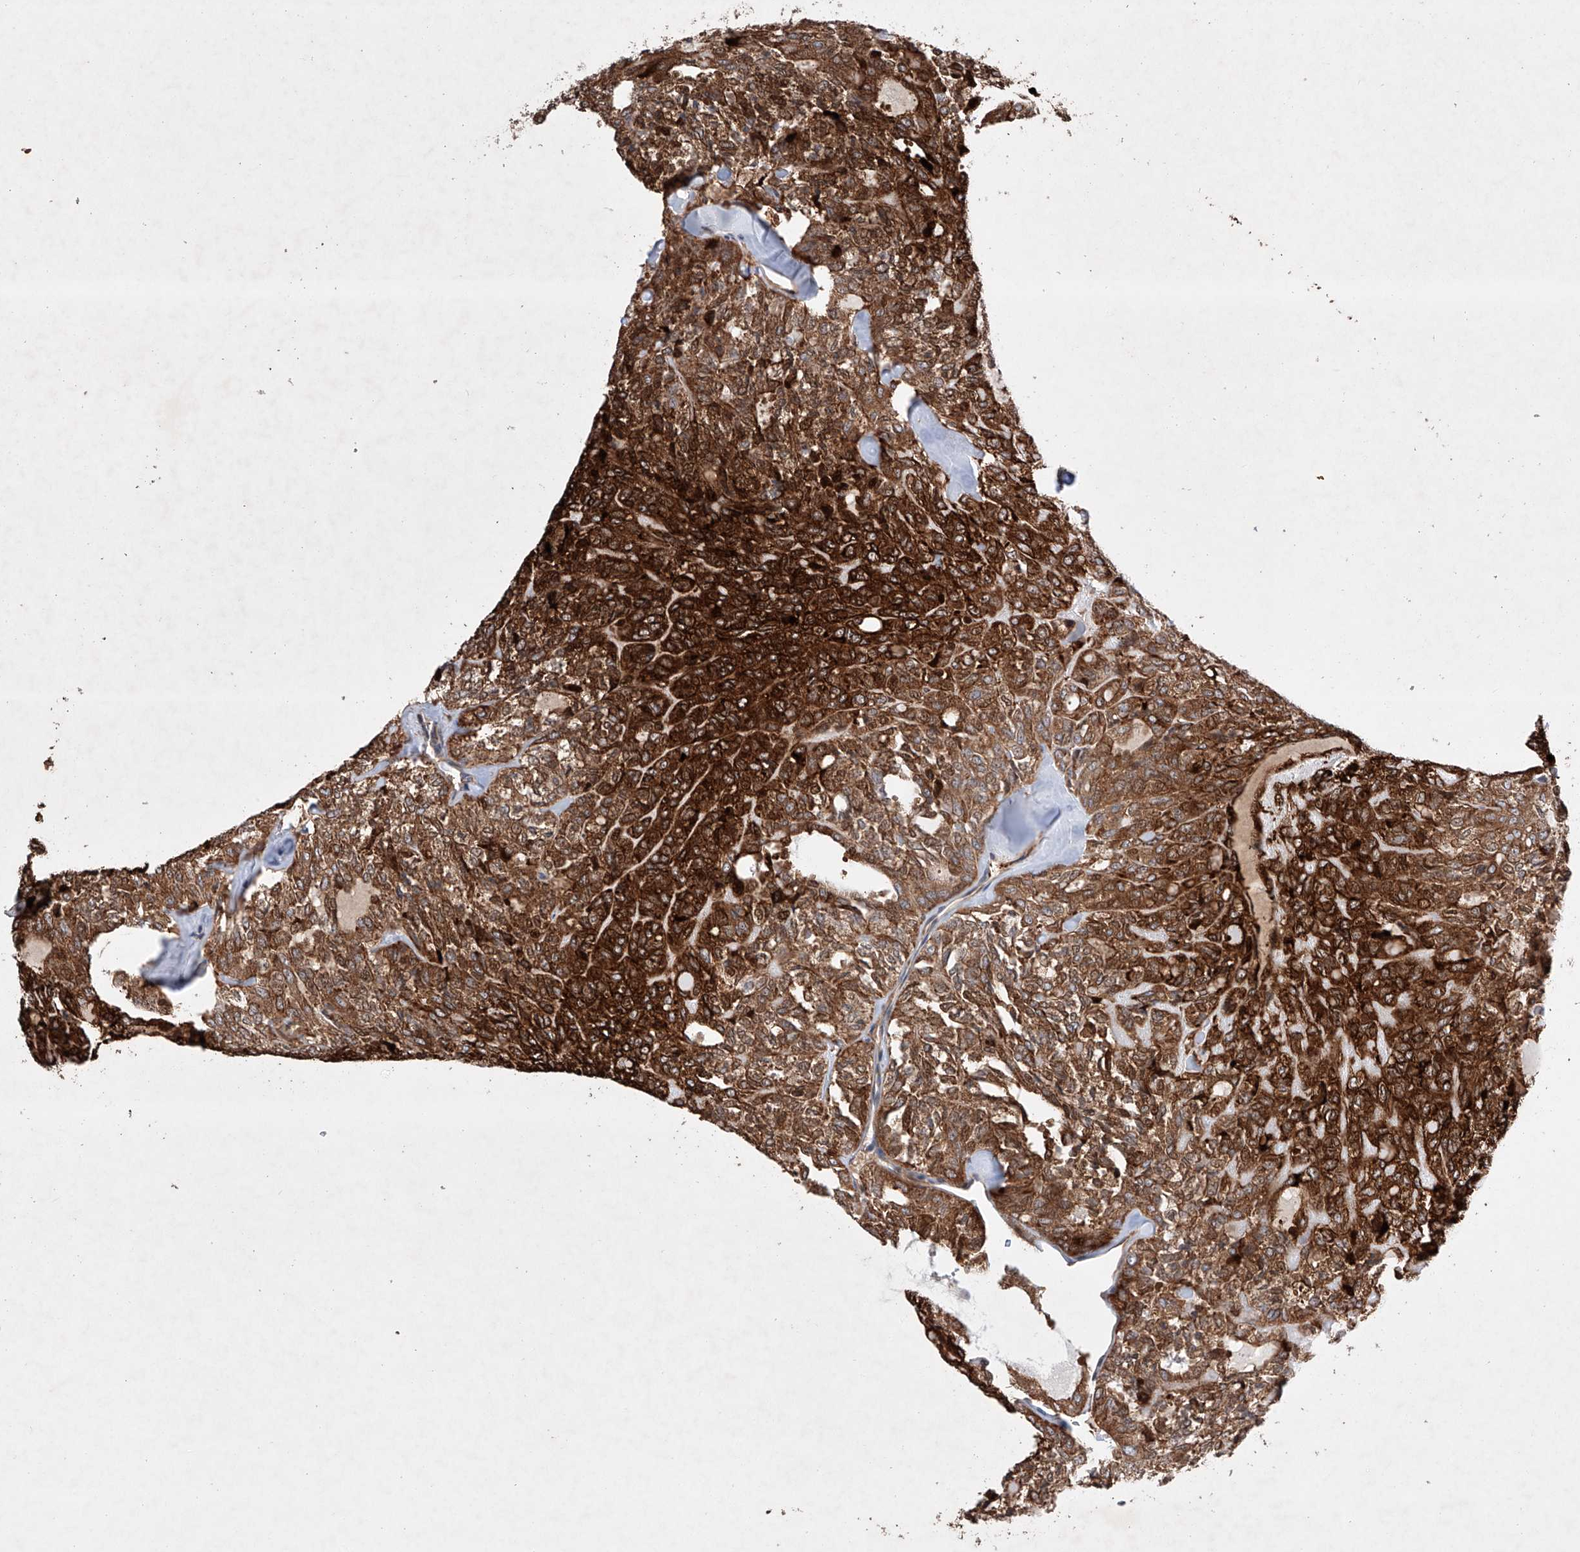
{"staining": {"intensity": "strong", "quantity": ">75%", "location": "cytoplasmic/membranous"}, "tissue": "thyroid cancer", "cell_type": "Tumor cells", "image_type": "cancer", "snomed": [{"axis": "morphology", "description": "Follicular adenoma carcinoma, NOS"}, {"axis": "topography", "description": "Thyroid gland"}], "caption": "Protein analysis of thyroid cancer (follicular adenoma carcinoma) tissue exhibits strong cytoplasmic/membranous positivity in approximately >75% of tumor cells.", "gene": "TIMM23", "patient": {"sex": "male", "age": 75}}